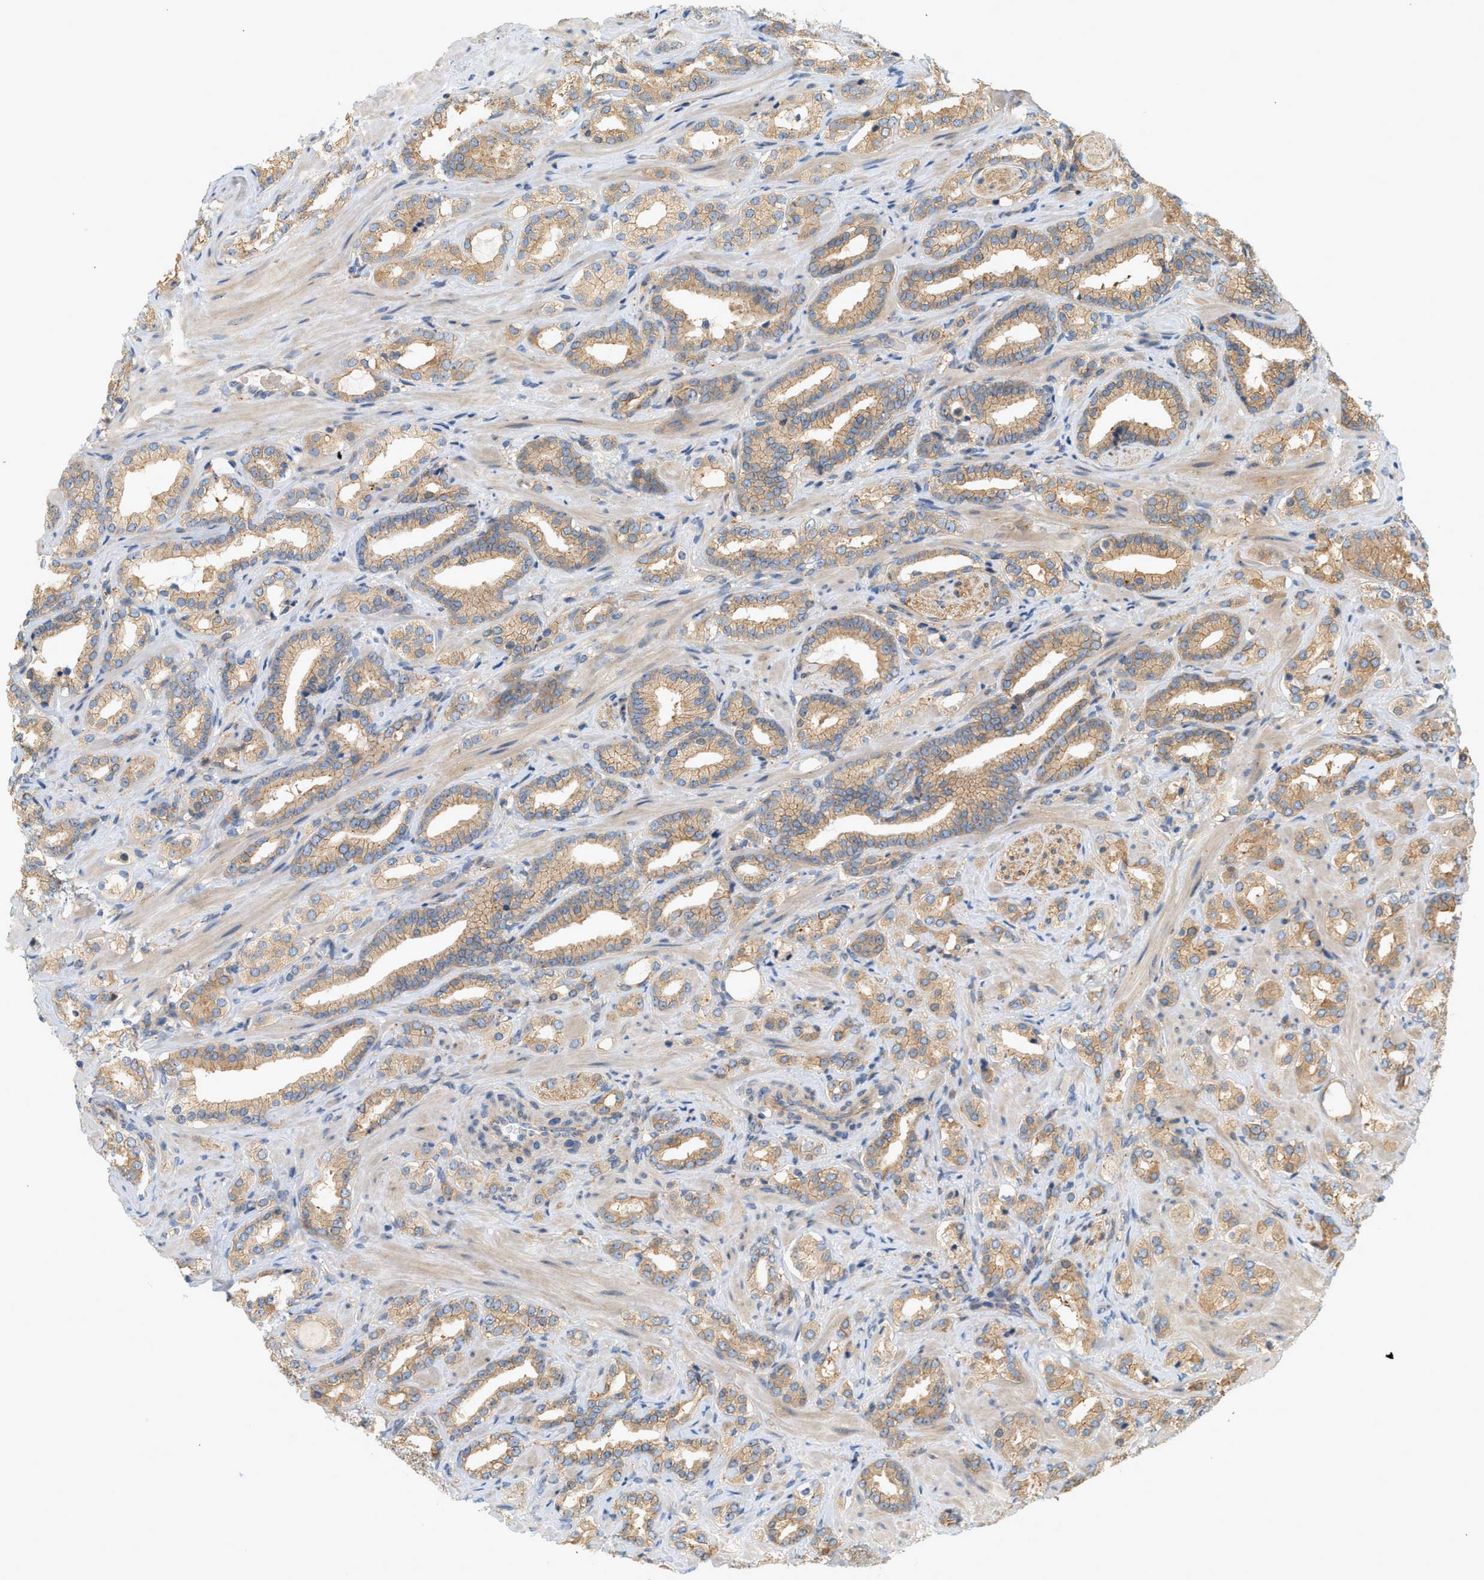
{"staining": {"intensity": "moderate", "quantity": ">75%", "location": "cytoplasmic/membranous"}, "tissue": "prostate cancer", "cell_type": "Tumor cells", "image_type": "cancer", "snomed": [{"axis": "morphology", "description": "Adenocarcinoma, High grade"}, {"axis": "topography", "description": "Prostate"}], "caption": "Brown immunohistochemical staining in human prostate adenocarcinoma (high-grade) exhibits moderate cytoplasmic/membranous staining in about >75% of tumor cells.", "gene": "CTXN1", "patient": {"sex": "male", "age": 64}}